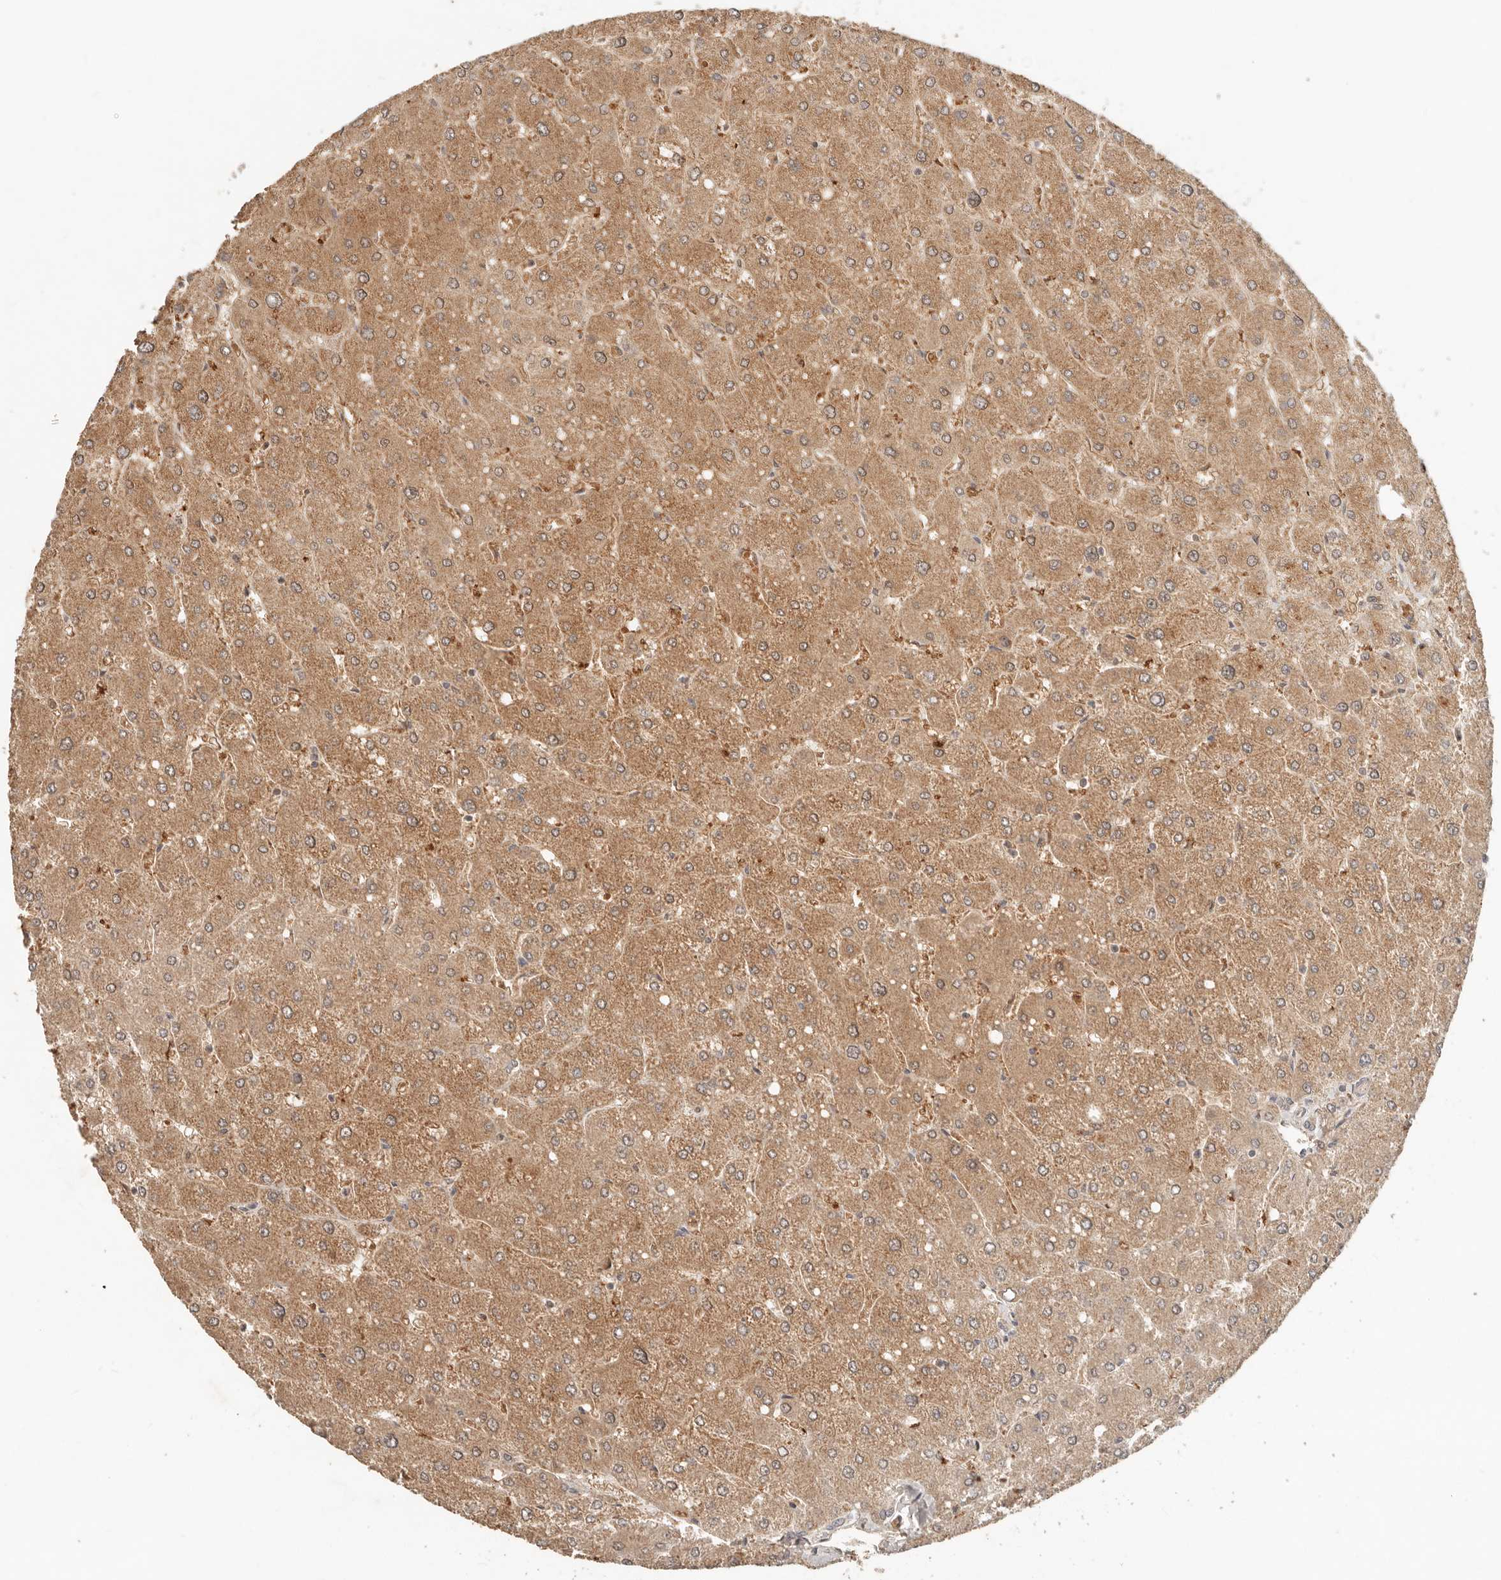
{"staining": {"intensity": "weak", "quantity": "<25%", "location": "cytoplasmic/membranous"}, "tissue": "liver", "cell_type": "Cholangiocytes", "image_type": "normal", "snomed": [{"axis": "morphology", "description": "Normal tissue, NOS"}, {"axis": "topography", "description": "Liver"}], "caption": "This micrograph is of unremarkable liver stained with immunohistochemistry to label a protein in brown with the nuclei are counter-stained blue. There is no expression in cholangiocytes.", "gene": "LMO4", "patient": {"sex": "male", "age": 55}}